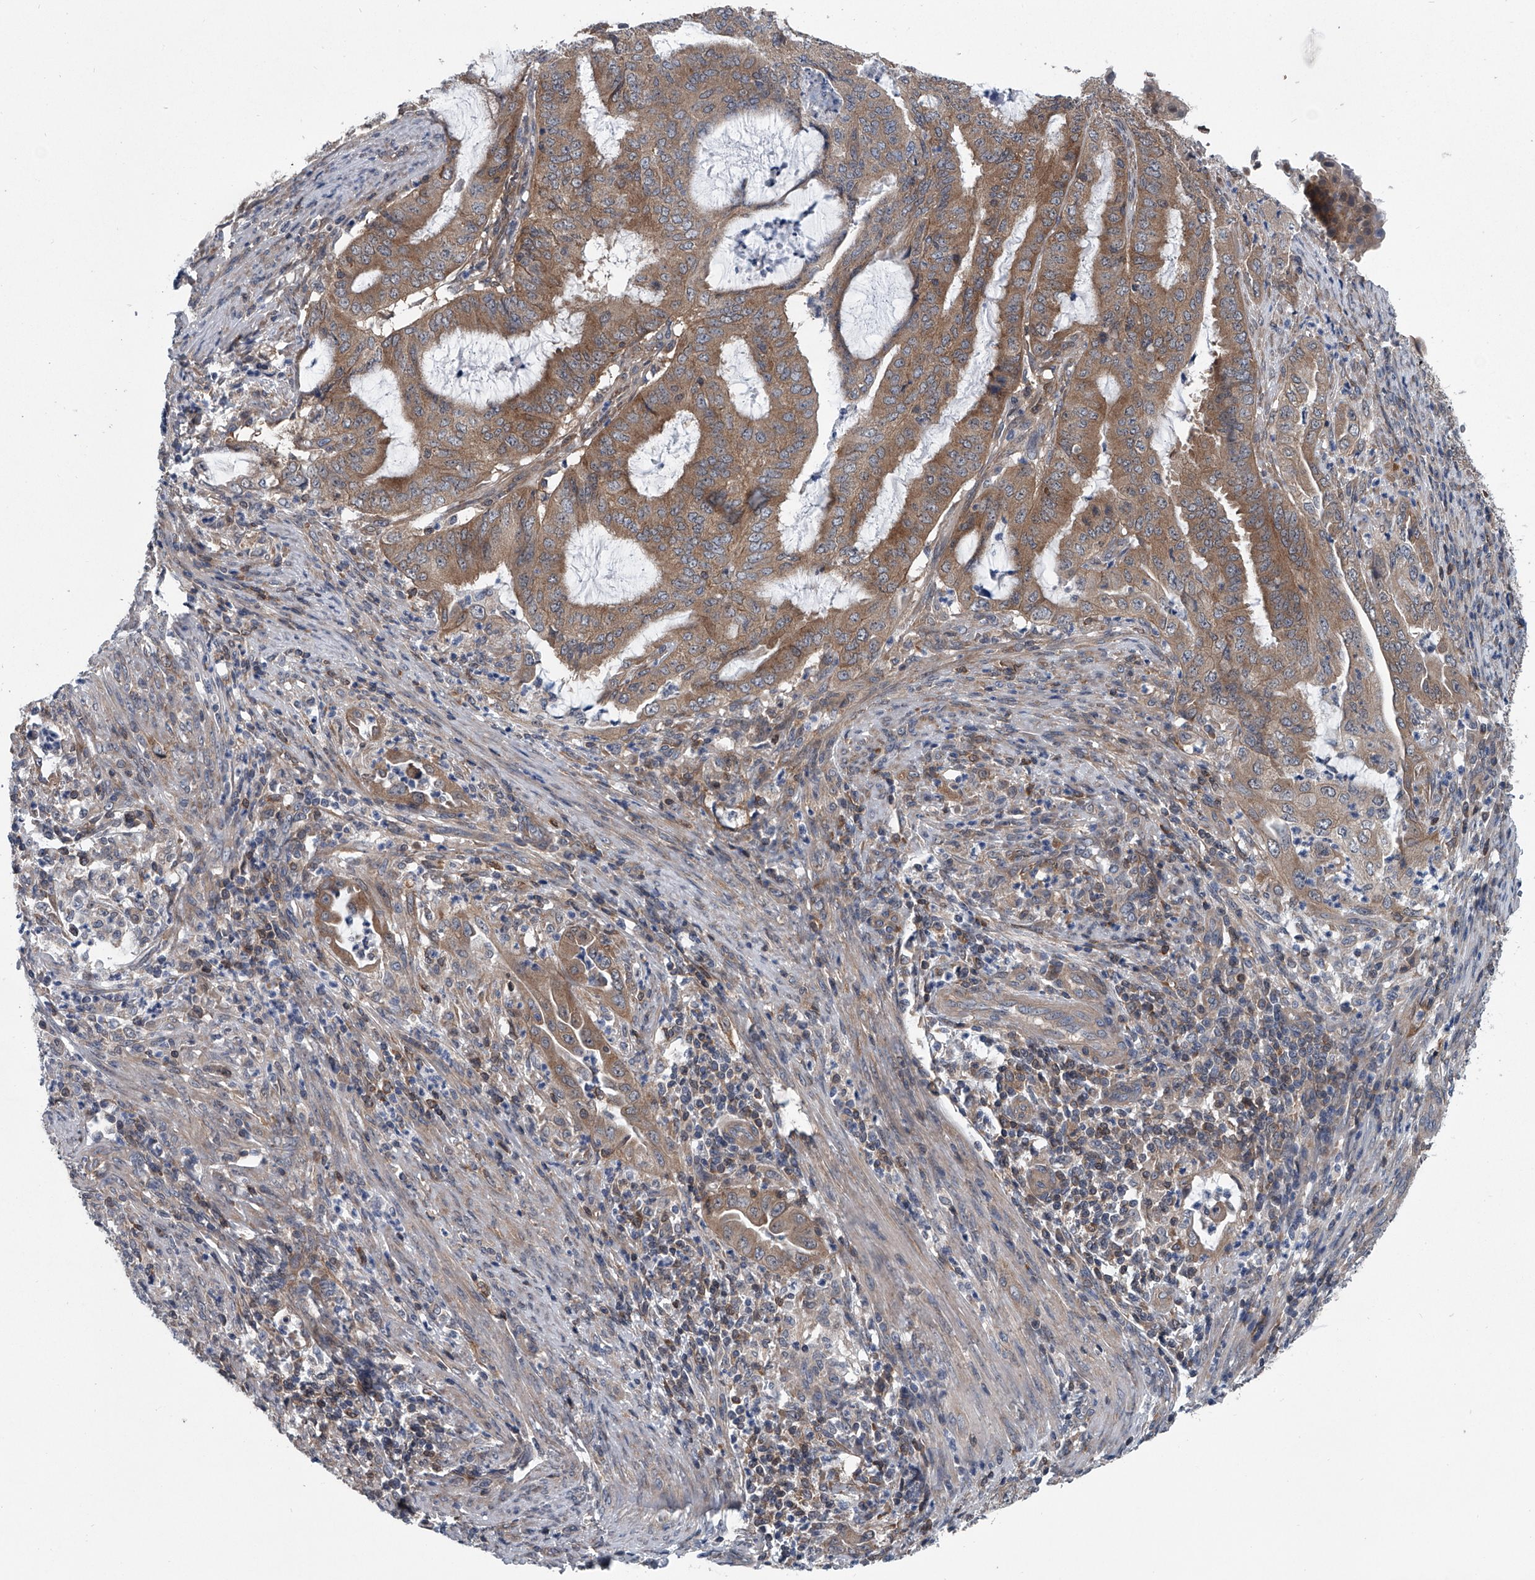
{"staining": {"intensity": "moderate", "quantity": ">75%", "location": "cytoplasmic/membranous"}, "tissue": "endometrial cancer", "cell_type": "Tumor cells", "image_type": "cancer", "snomed": [{"axis": "morphology", "description": "Adenocarcinoma, NOS"}, {"axis": "topography", "description": "Endometrium"}], "caption": "A brown stain shows moderate cytoplasmic/membranous positivity of a protein in endometrial cancer tumor cells.", "gene": "PPP2R5D", "patient": {"sex": "female", "age": 51}}